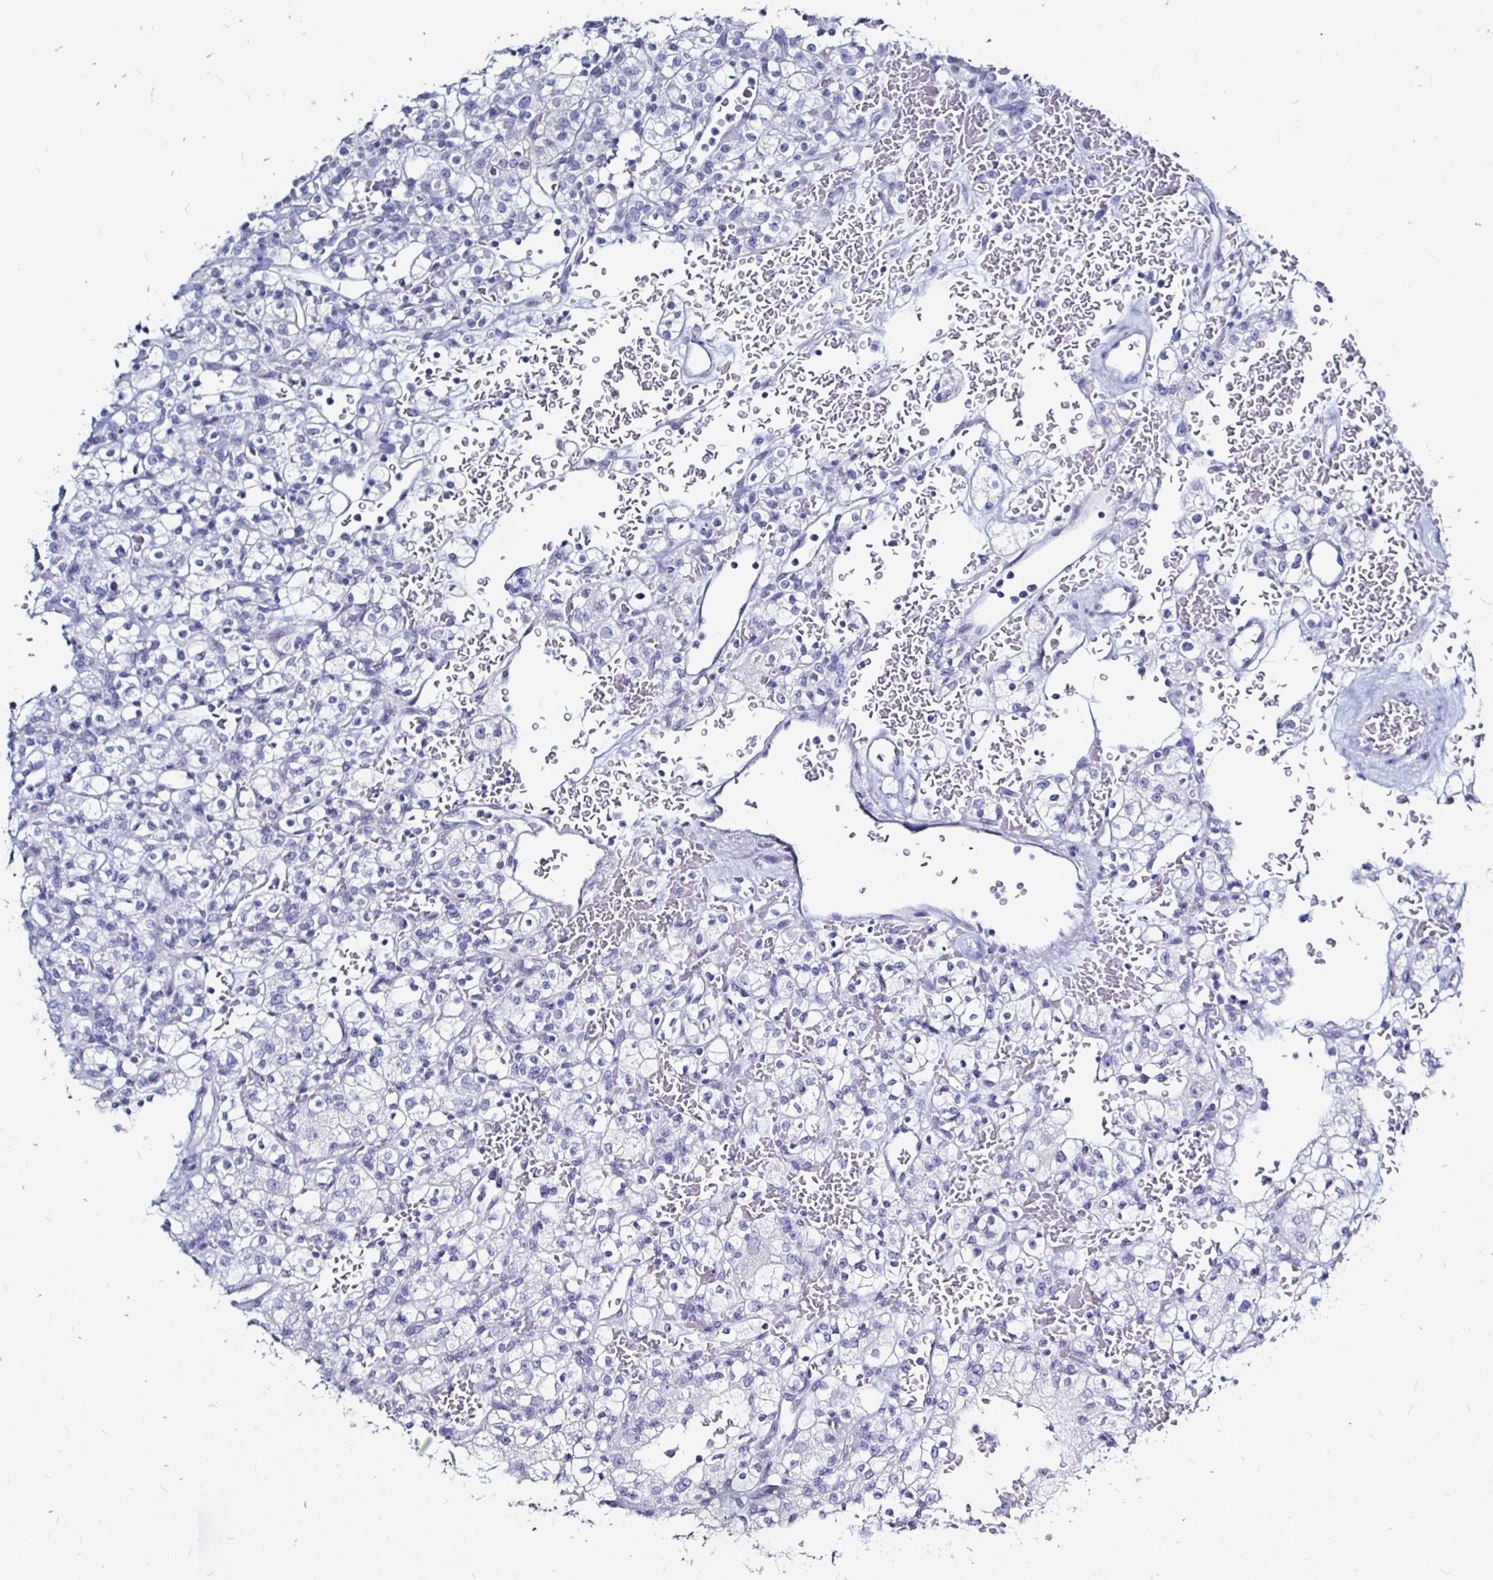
{"staining": {"intensity": "negative", "quantity": "none", "location": "none"}, "tissue": "renal cancer", "cell_type": "Tumor cells", "image_type": "cancer", "snomed": [{"axis": "morphology", "description": "Normal tissue, NOS"}, {"axis": "morphology", "description": "Adenocarcinoma, NOS"}, {"axis": "topography", "description": "Kidney"}], "caption": "Immunohistochemistry (IHC) photomicrograph of neoplastic tissue: renal cancer stained with DAB (3,3'-diaminobenzidine) displays no significant protein staining in tumor cells. (Immunohistochemistry (IHC), brightfield microscopy, high magnification).", "gene": "LUZP4", "patient": {"sex": "female", "age": 72}}